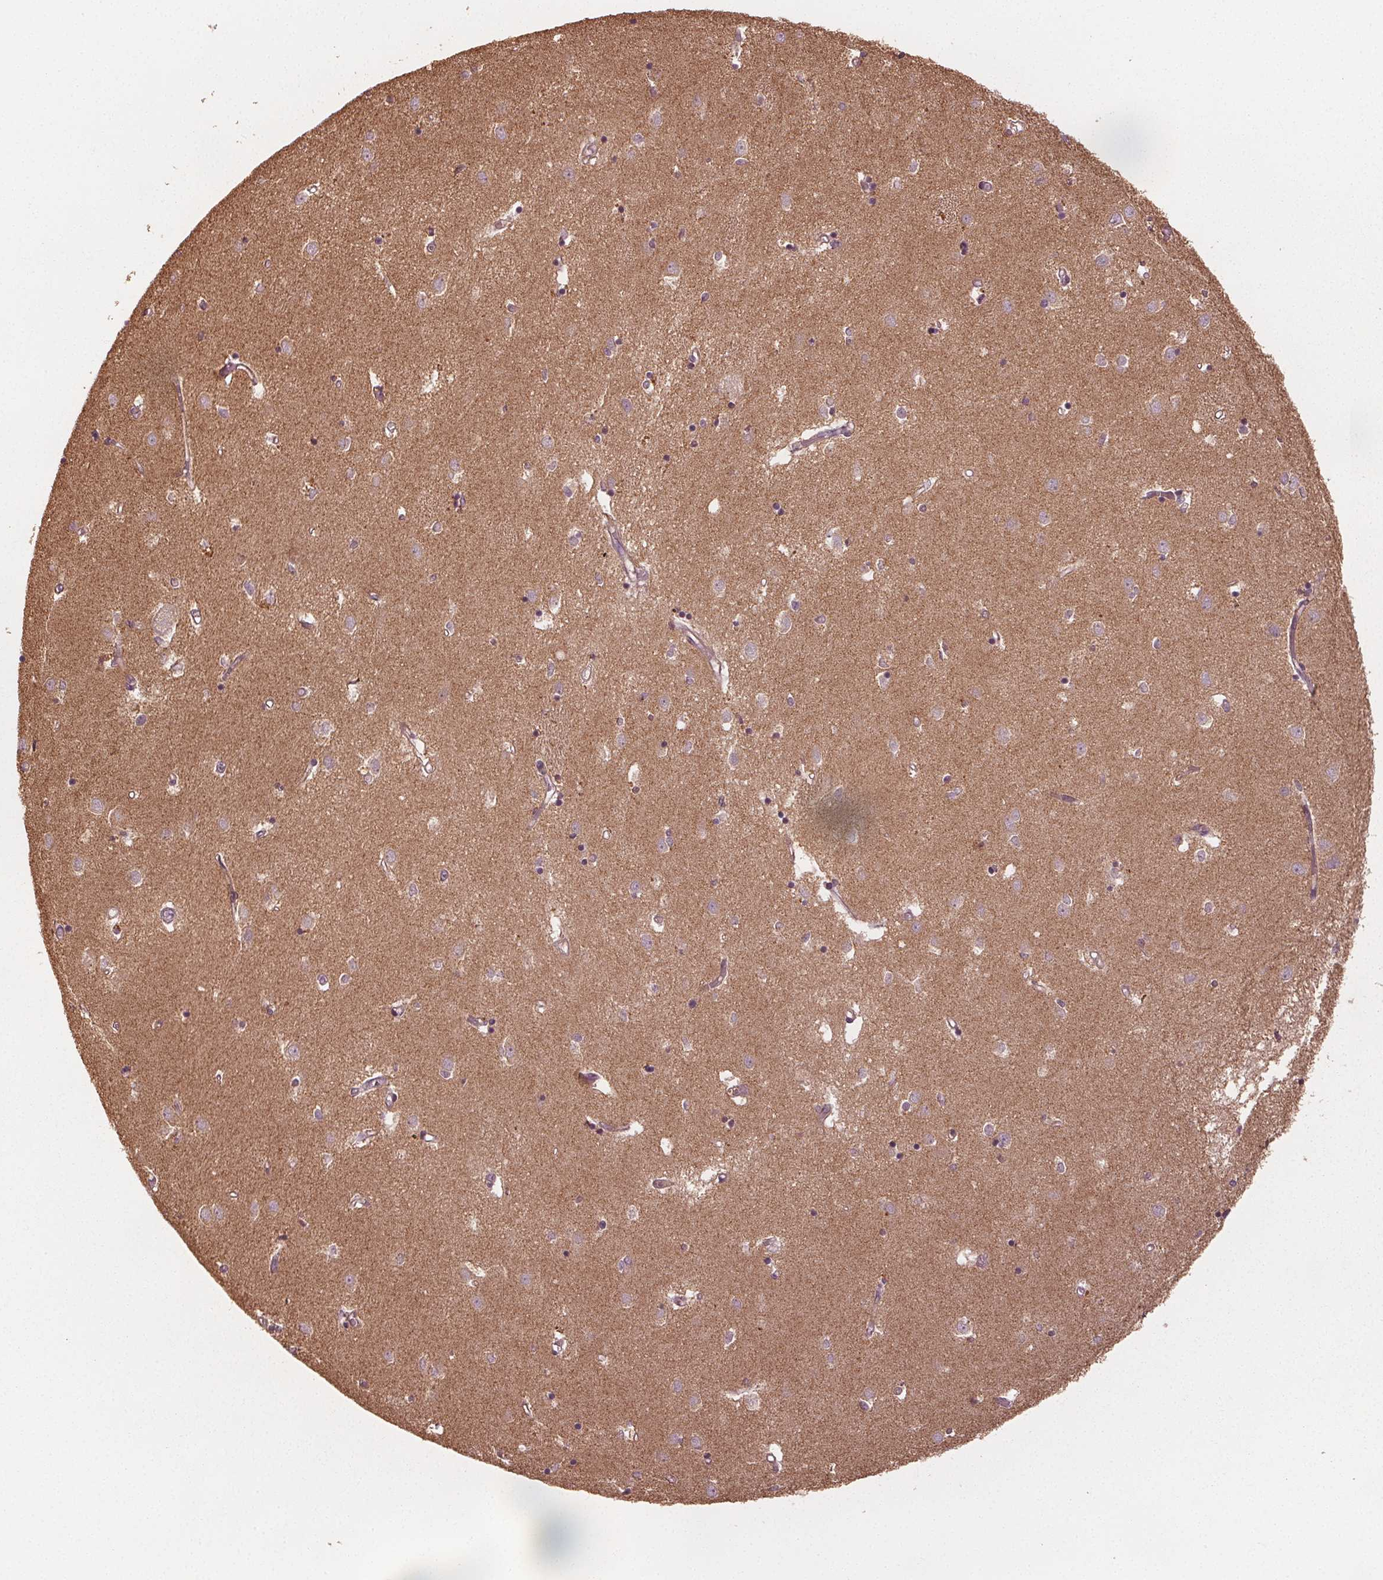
{"staining": {"intensity": "negative", "quantity": "none", "location": "none"}, "tissue": "caudate", "cell_type": "Glial cells", "image_type": "normal", "snomed": [{"axis": "morphology", "description": "Normal tissue, NOS"}, {"axis": "topography", "description": "Lateral ventricle wall"}], "caption": "Unremarkable caudate was stained to show a protein in brown. There is no significant positivity in glial cells. (IHC, brightfield microscopy, high magnification).", "gene": "GNB2", "patient": {"sex": "male", "age": 54}}